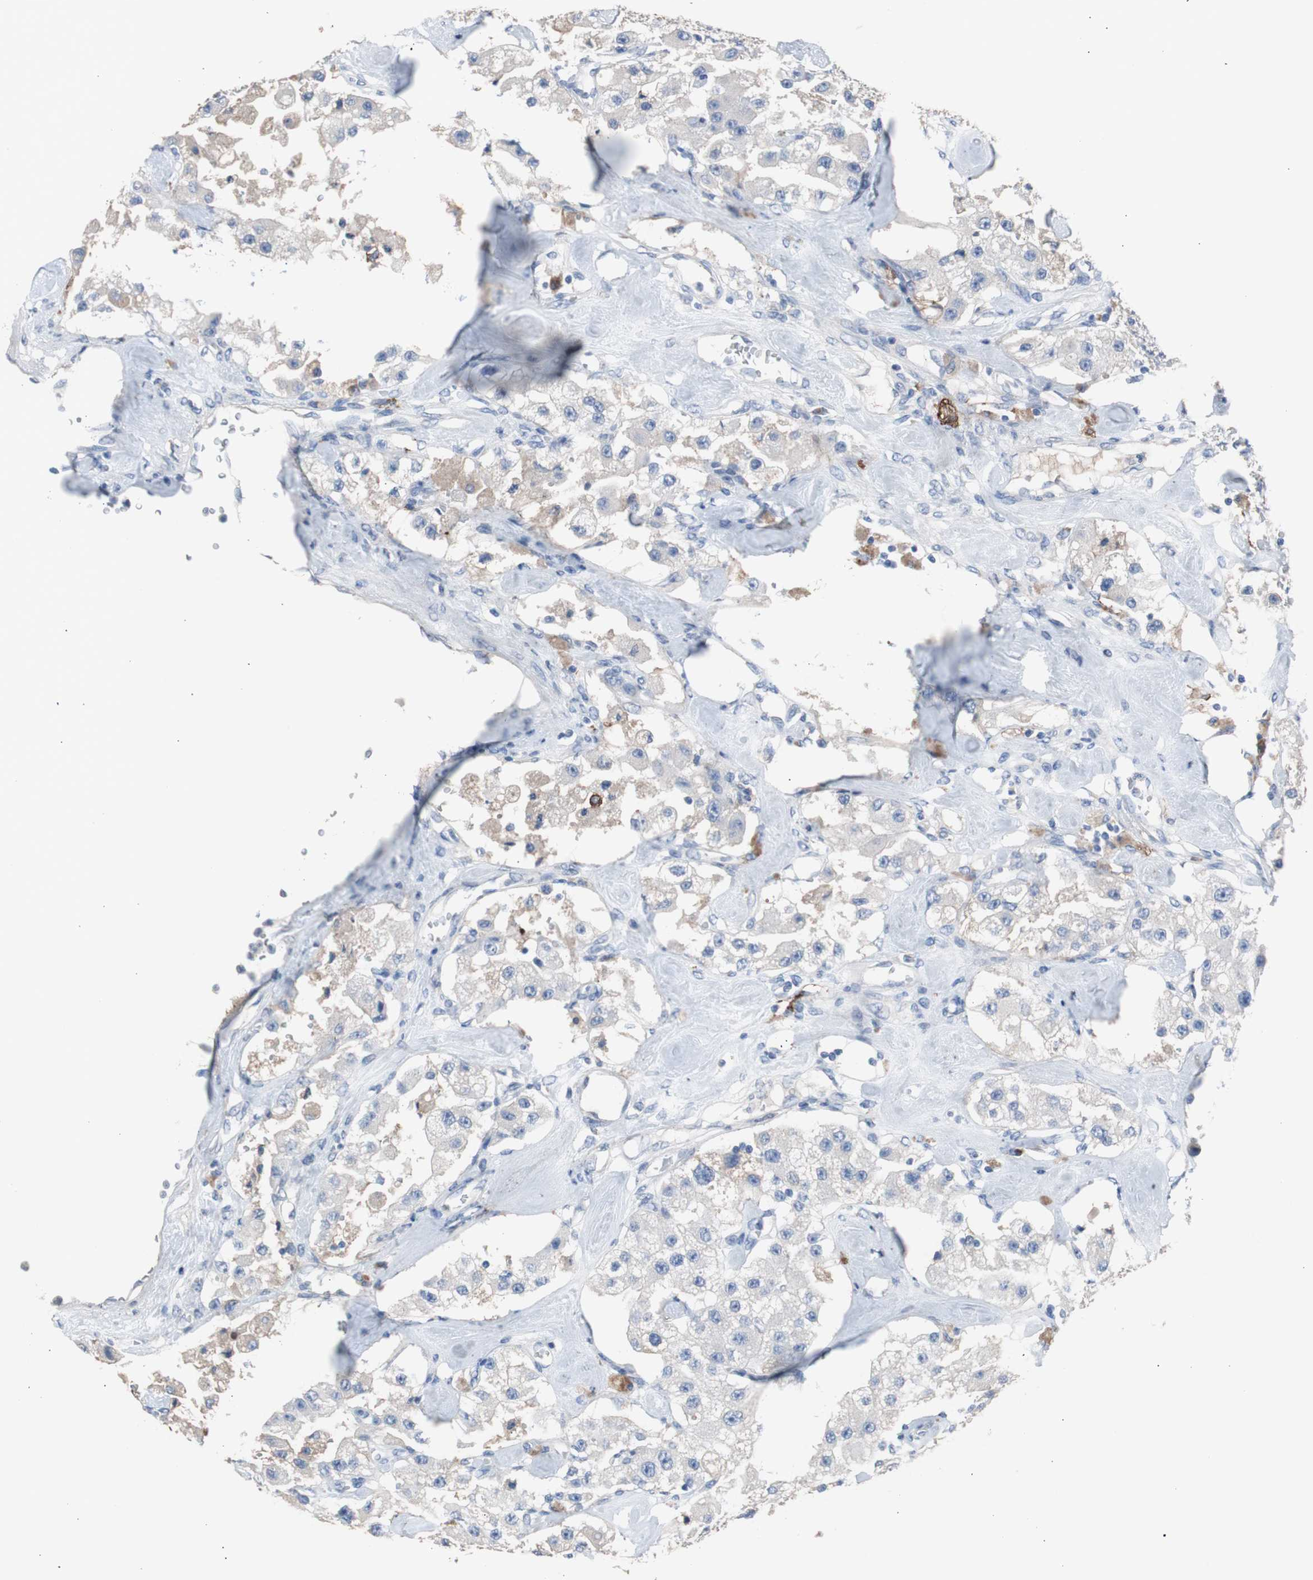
{"staining": {"intensity": "negative", "quantity": "none", "location": "none"}, "tissue": "carcinoid", "cell_type": "Tumor cells", "image_type": "cancer", "snomed": [{"axis": "morphology", "description": "Carcinoid, malignant, NOS"}, {"axis": "topography", "description": "Pancreas"}], "caption": "The immunohistochemistry photomicrograph has no significant positivity in tumor cells of malignant carcinoid tissue.", "gene": "FCGR2B", "patient": {"sex": "male", "age": 41}}